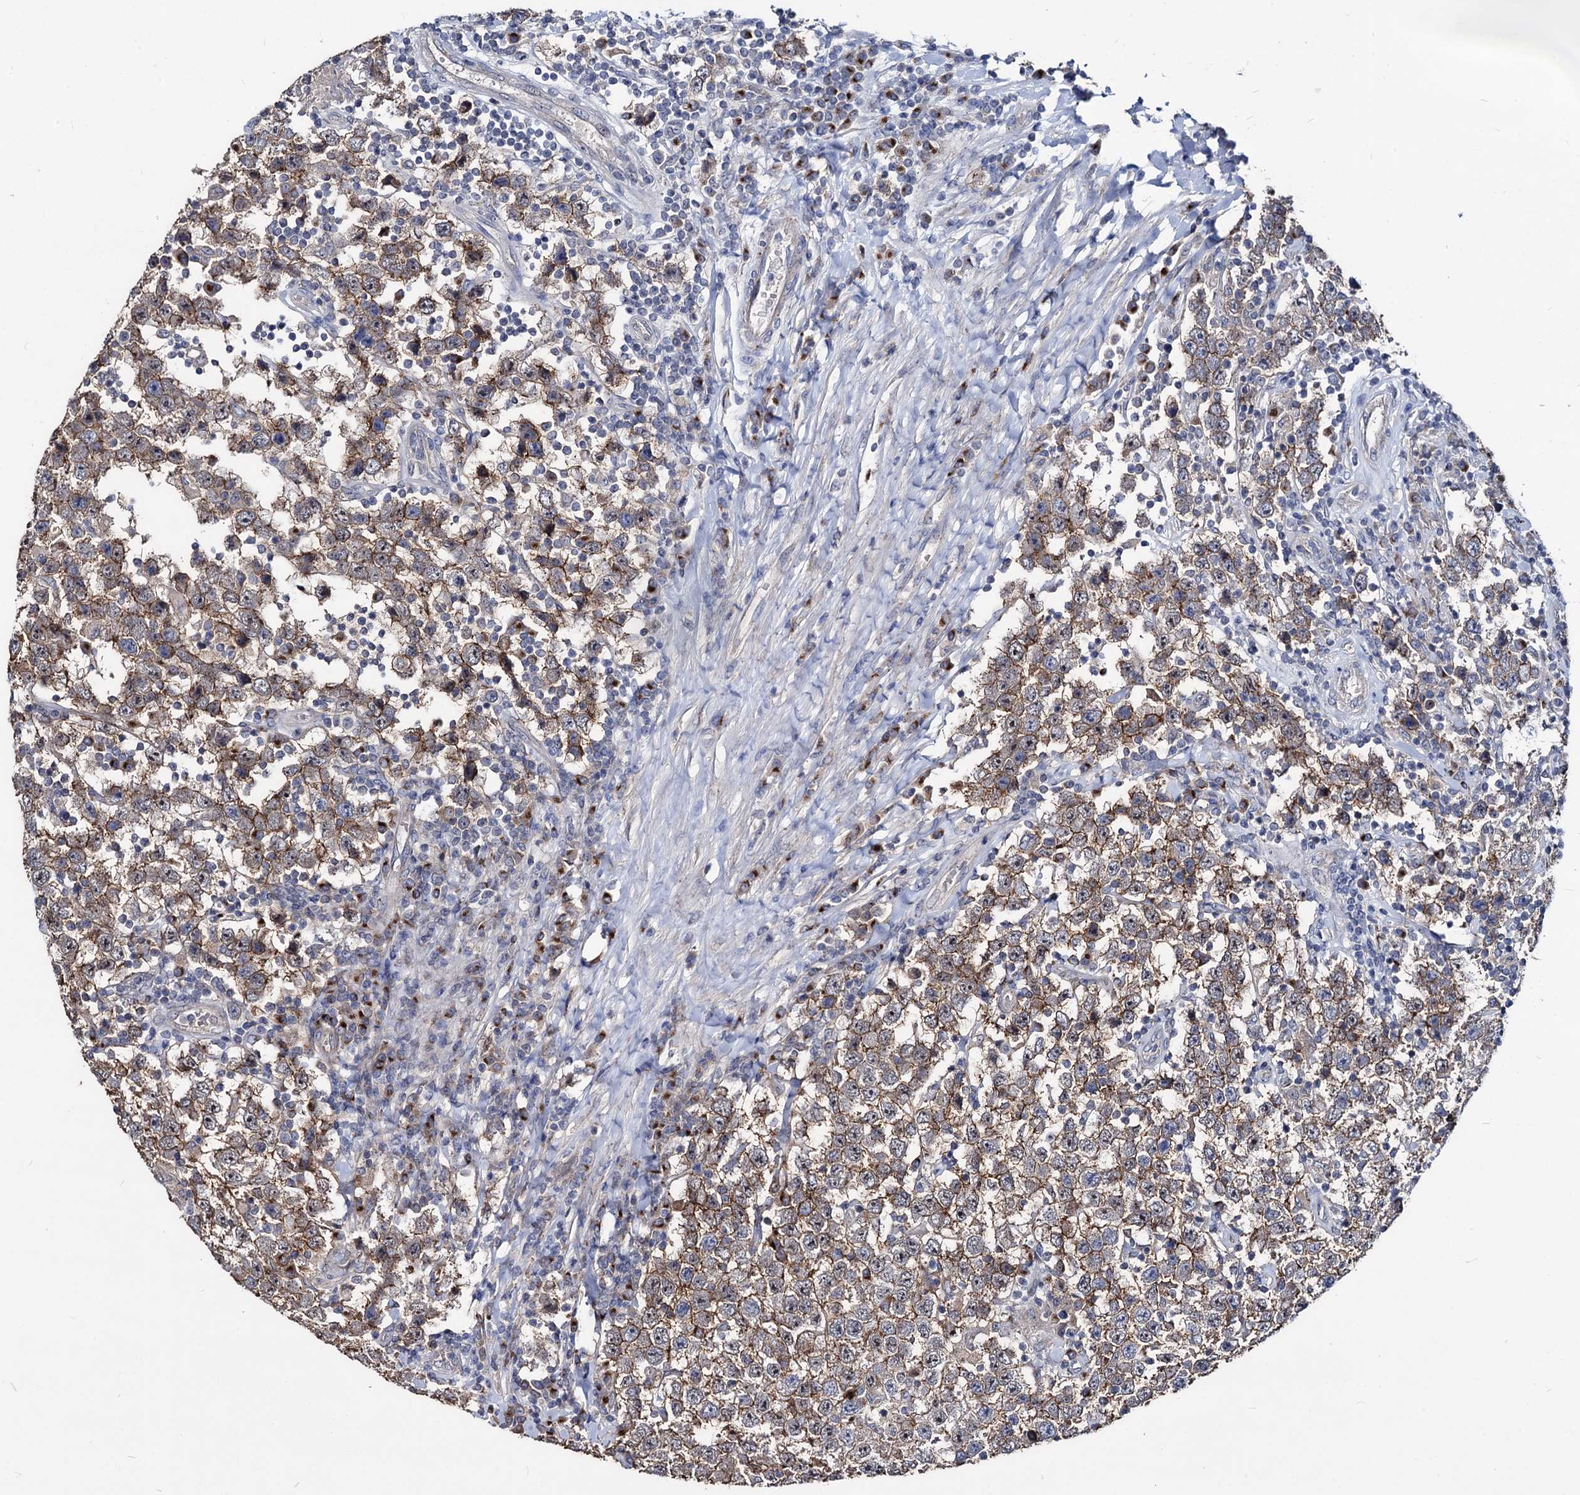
{"staining": {"intensity": "moderate", "quantity": ">75%", "location": "cytoplasmic/membranous"}, "tissue": "testis cancer", "cell_type": "Tumor cells", "image_type": "cancer", "snomed": [{"axis": "morphology", "description": "Normal tissue, NOS"}, {"axis": "morphology", "description": "Urothelial carcinoma, High grade"}, {"axis": "morphology", "description": "Seminoma, NOS"}, {"axis": "morphology", "description": "Carcinoma, Embryonal, NOS"}, {"axis": "topography", "description": "Urinary bladder"}, {"axis": "topography", "description": "Testis"}], "caption": "Immunohistochemistry (IHC) histopathology image of human testis cancer (seminoma) stained for a protein (brown), which displays medium levels of moderate cytoplasmic/membranous expression in approximately >75% of tumor cells.", "gene": "SMAGP", "patient": {"sex": "male", "age": 41}}